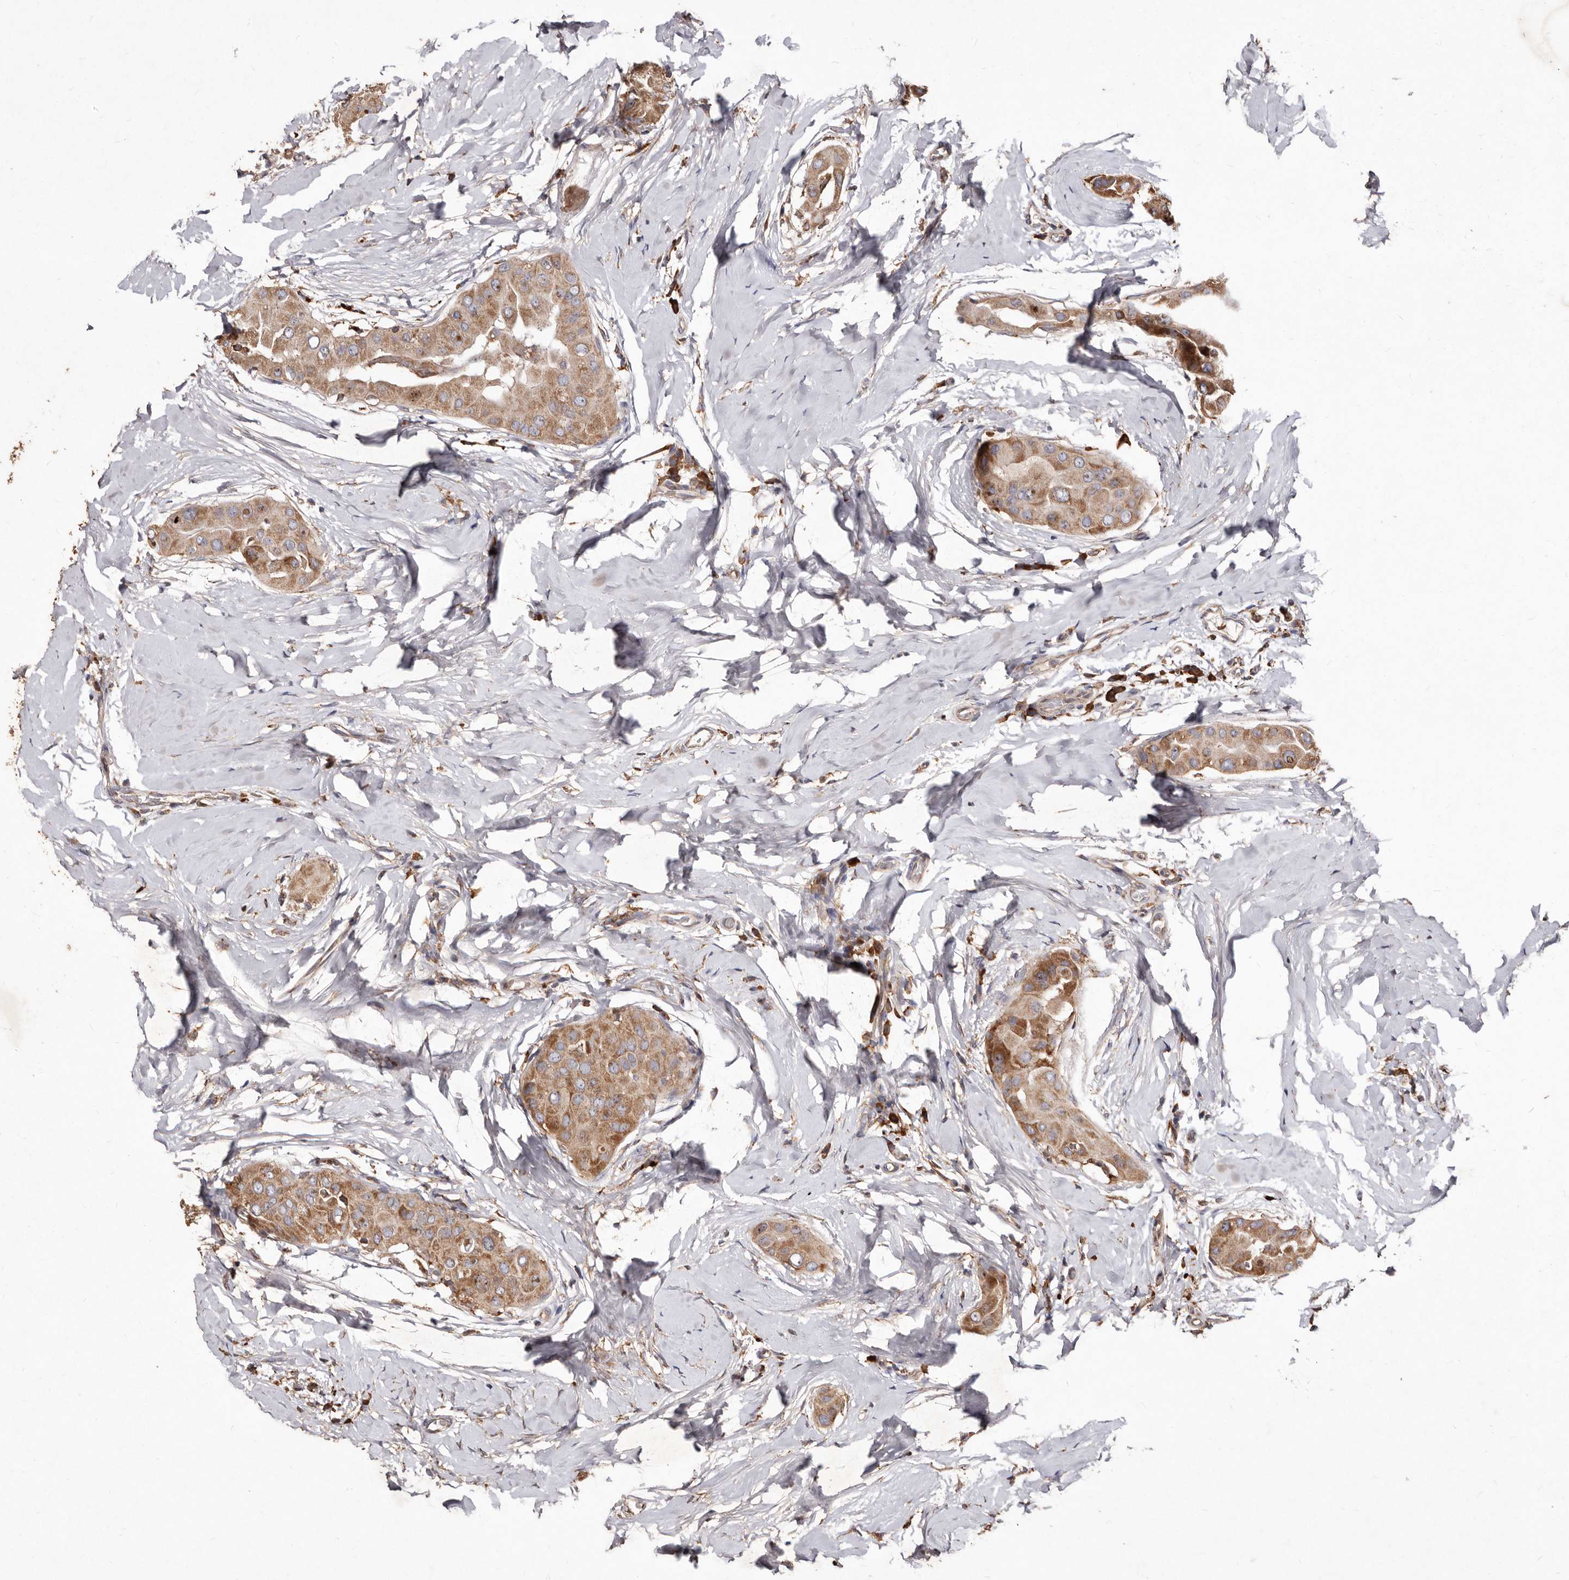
{"staining": {"intensity": "moderate", "quantity": ">75%", "location": "cytoplasmic/membranous"}, "tissue": "thyroid cancer", "cell_type": "Tumor cells", "image_type": "cancer", "snomed": [{"axis": "morphology", "description": "Papillary adenocarcinoma, NOS"}, {"axis": "topography", "description": "Thyroid gland"}], "caption": "Protein staining of thyroid papillary adenocarcinoma tissue displays moderate cytoplasmic/membranous staining in approximately >75% of tumor cells.", "gene": "STEAP2", "patient": {"sex": "male", "age": 33}}